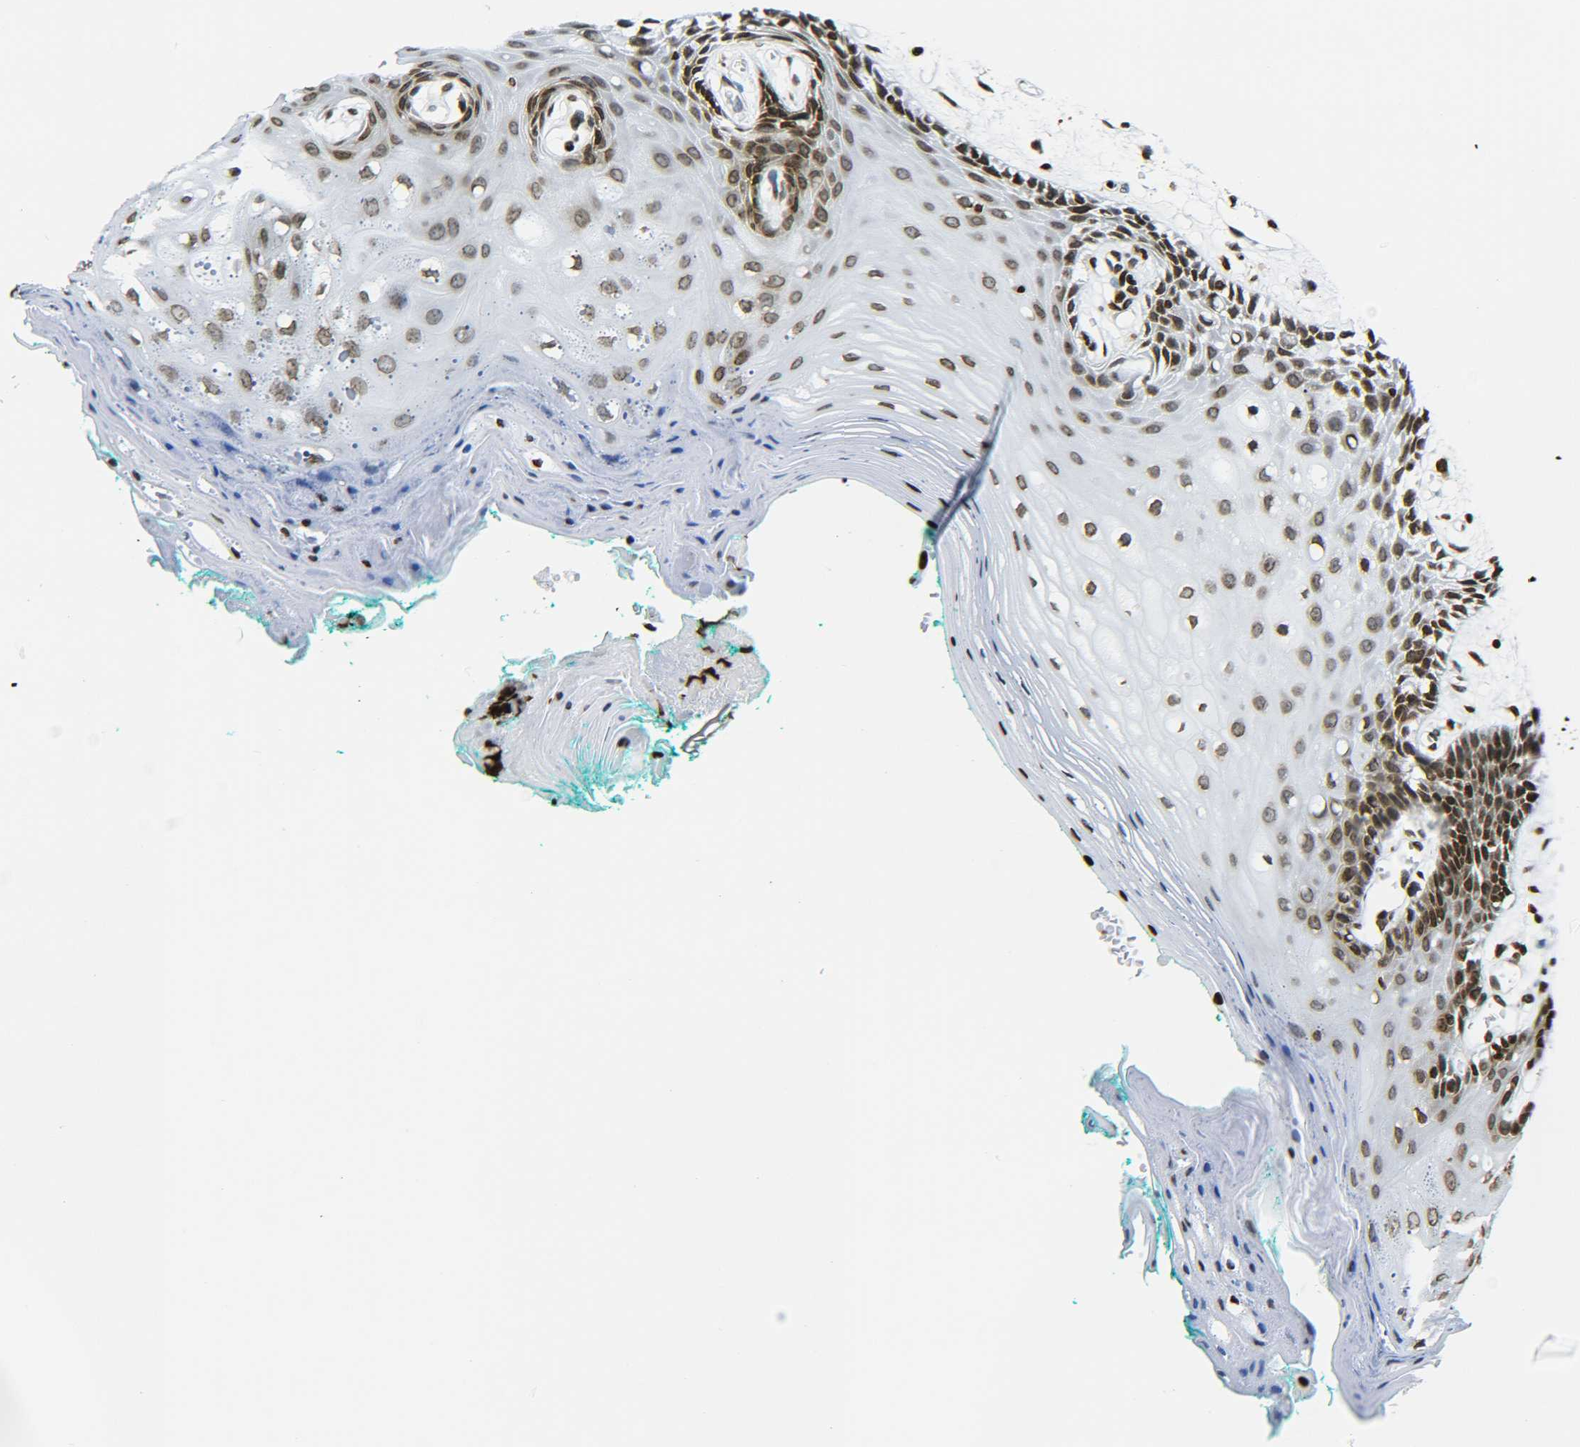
{"staining": {"intensity": "moderate", "quantity": ">75%", "location": "nuclear"}, "tissue": "oral mucosa", "cell_type": "Squamous epithelial cells", "image_type": "normal", "snomed": [{"axis": "morphology", "description": "Normal tissue, NOS"}, {"axis": "topography", "description": "Skeletal muscle"}, {"axis": "topography", "description": "Oral tissue"}, {"axis": "topography", "description": "Peripheral nerve tissue"}], "caption": "Benign oral mucosa displays moderate nuclear positivity in about >75% of squamous epithelial cells (Brightfield microscopy of DAB IHC at high magnification)..", "gene": "H2AX", "patient": {"sex": "female", "age": 84}}